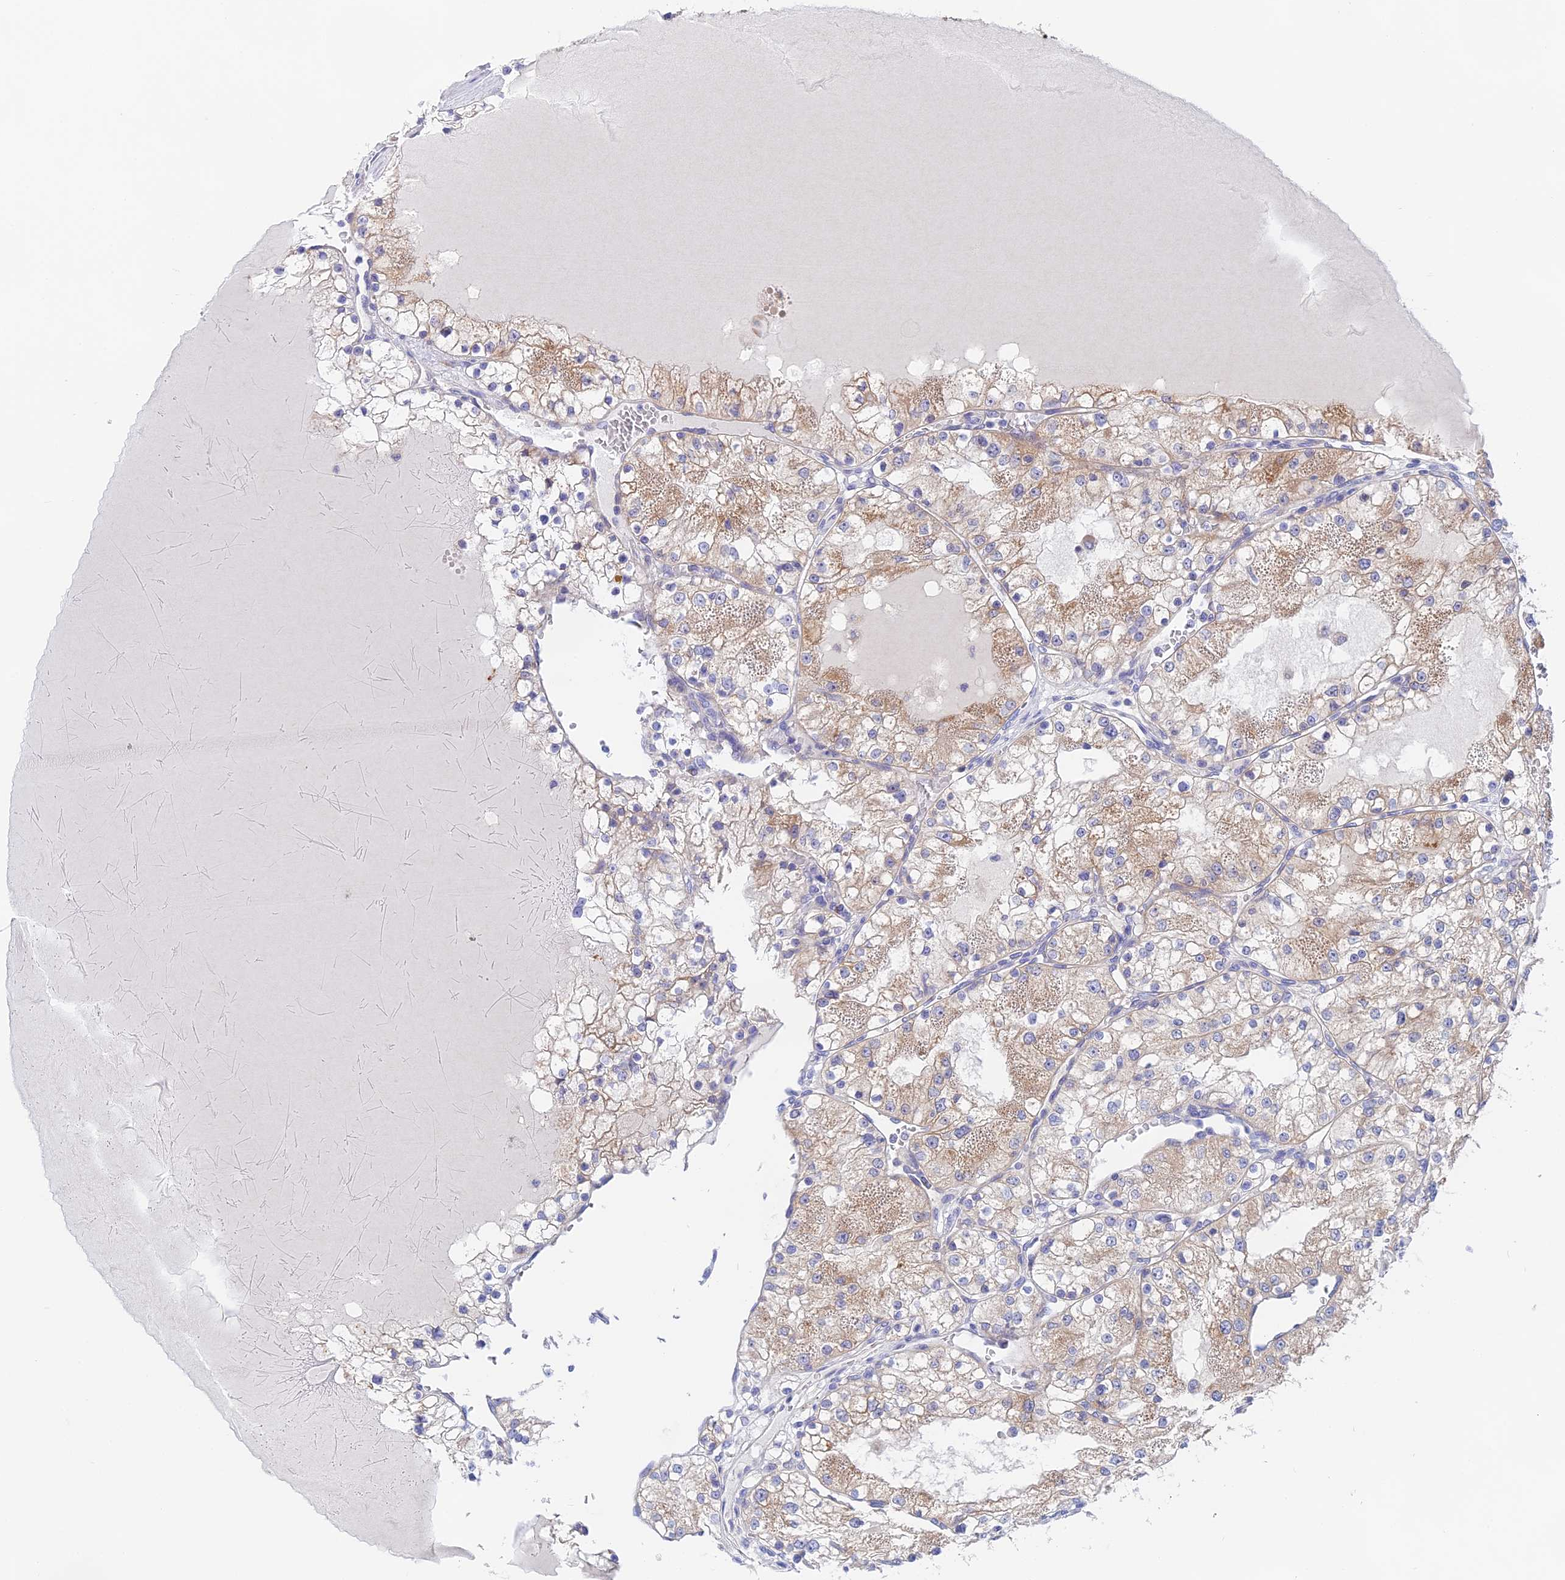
{"staining": {"intensity": "weak", "quantity": "25%-75%", "location": "cytoplasmic/membranous"}, "tissue": "renal cancer", "cell_type": "Tumor cells", "image_type": "cancer", "snomed": [{"axis": "morphology", "description": "Normal tissue, NOS"}, {"axis": "morphology", "description": "Adenocarcinoma, NOS"}, {"axis": "topography", "description": "Kidney"}], "caption": "An IHC micrograph of neoplastic tissue is shown. Protein staining in brown highlights weak cytoplasmic/membranous positivity in renal adenocarcinoma within tumor cells. Using DAB (brown) and hematoxylin (blue) stains, captured at high magnification using brightfield microscopy.", "gene": "GLB1L", "patient": {"sex": "male", "age": 68}}